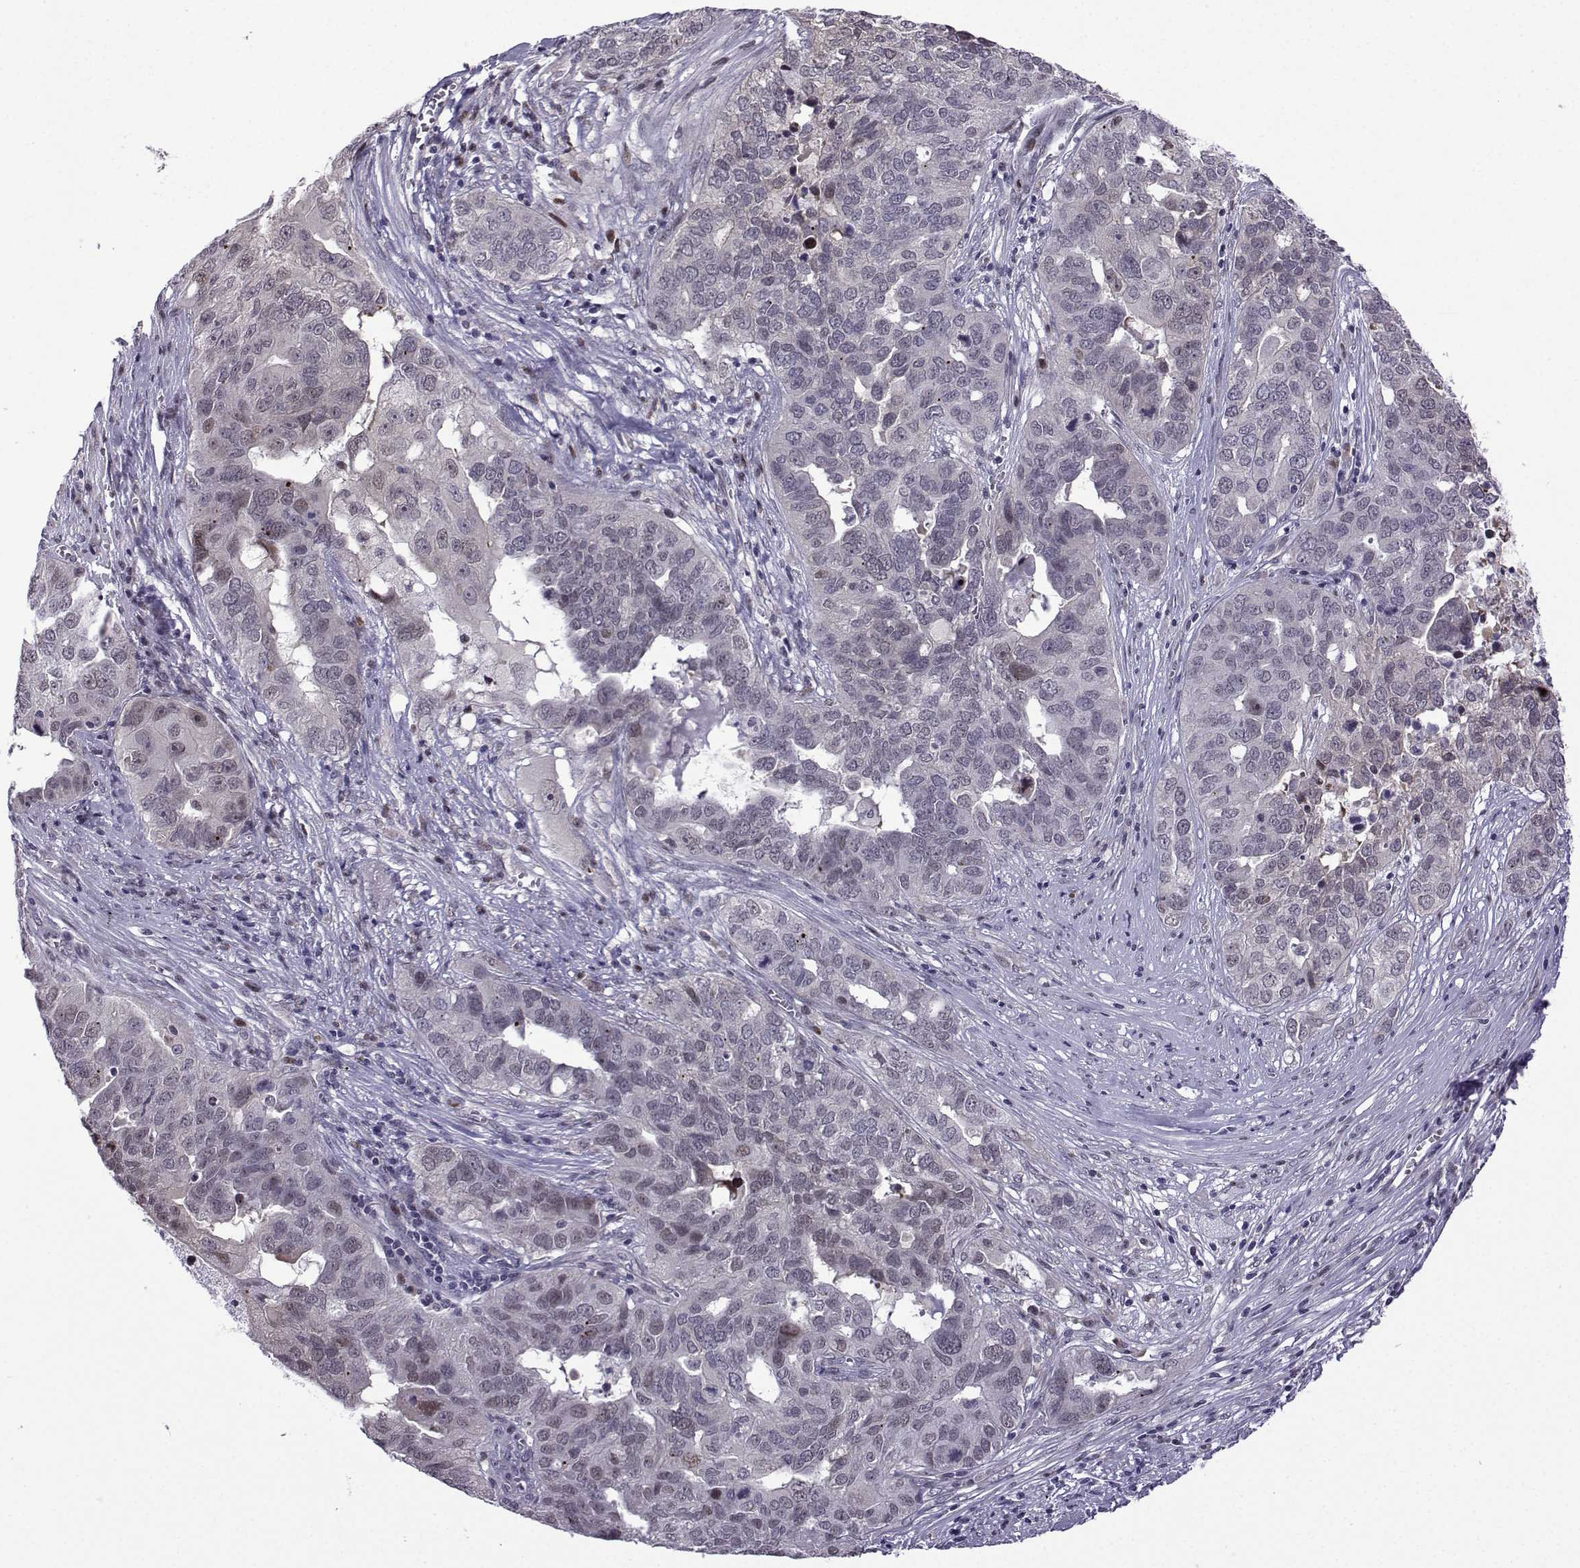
{"staining": {"intensity": "negative", "quantity": "none", "location": "none"}, "tissue": "ovarian cancer", "cell_type": "Tumor cells", "image_type": "cancer", "snomed": [{"axis": "morphology", "description": "Carcinoma, endometroid"}, {"axis": "topography", "description": "Soft tissue"}, {"axis": "topography", "description": "Ovary"}], "caption": "Micrograph shows no protein expression in tumor cells of ovarian endometroid carcinoma tissue.", "gene": "FGF3", "patient": {"sex": "female", "age": 52}}